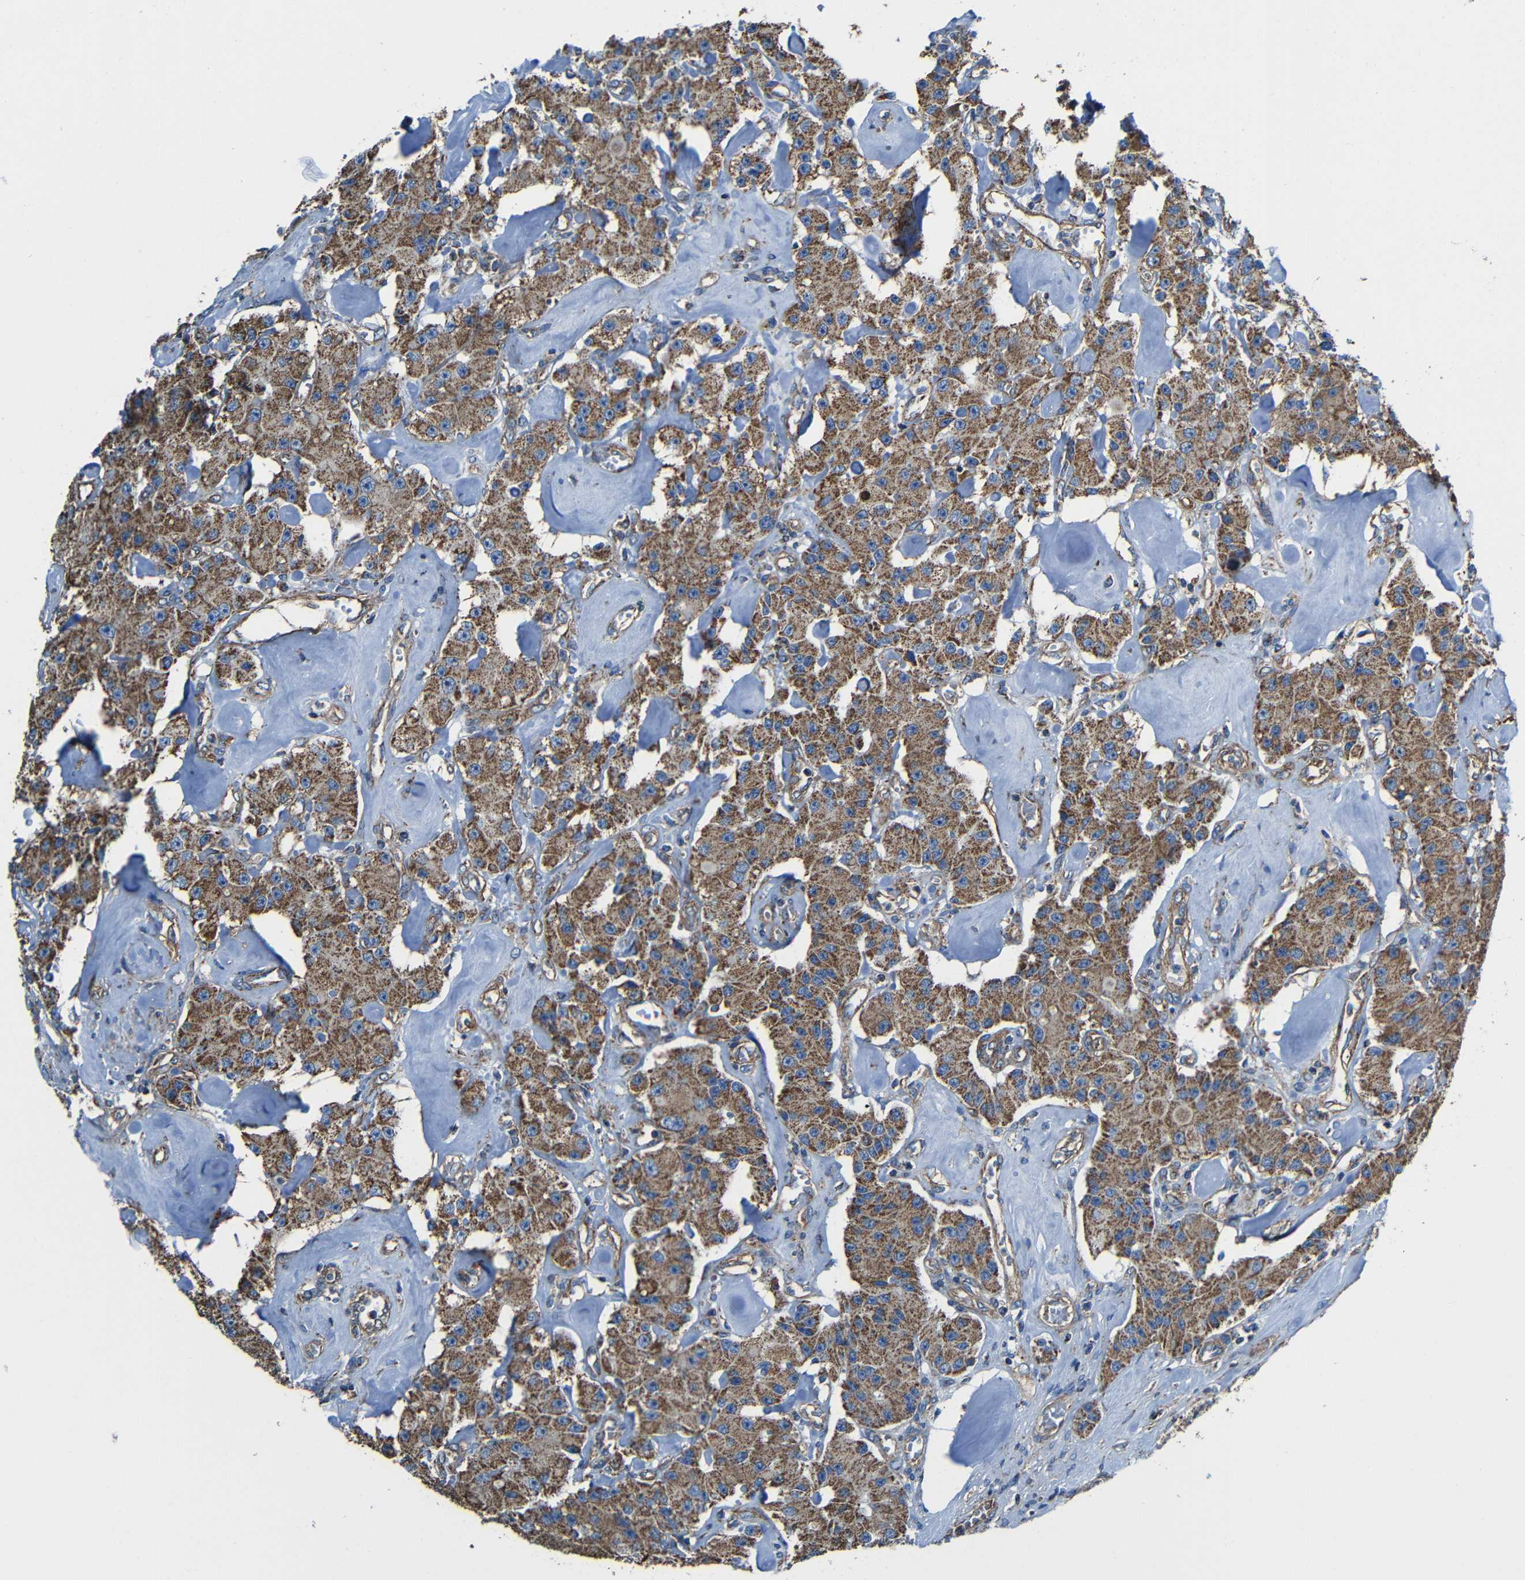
{"staining": {"intensity": "strong", "quantity": ">75%", "location": "cytoplasmic/membranous"}, "tissue": "carcinoid", "cell_type": "Tumor cells", "image_type": "cancer", "snomed": [{"axis": "morphology", "description": "Carcinoid, malignant, NOS"}, {"axis": "topography", "description": "Pancreas"}], "caption": "Immunohistochemical staining of carcinoid (malignant) shows high levels of strong cytoplasmic/membranous protein expression in approximately >75% of tumor cells. (Brightfield microscopy of DAB IHC at high magnification).", "gene": "INTS6L", "patient": {"sex": "male", "age": 41}}